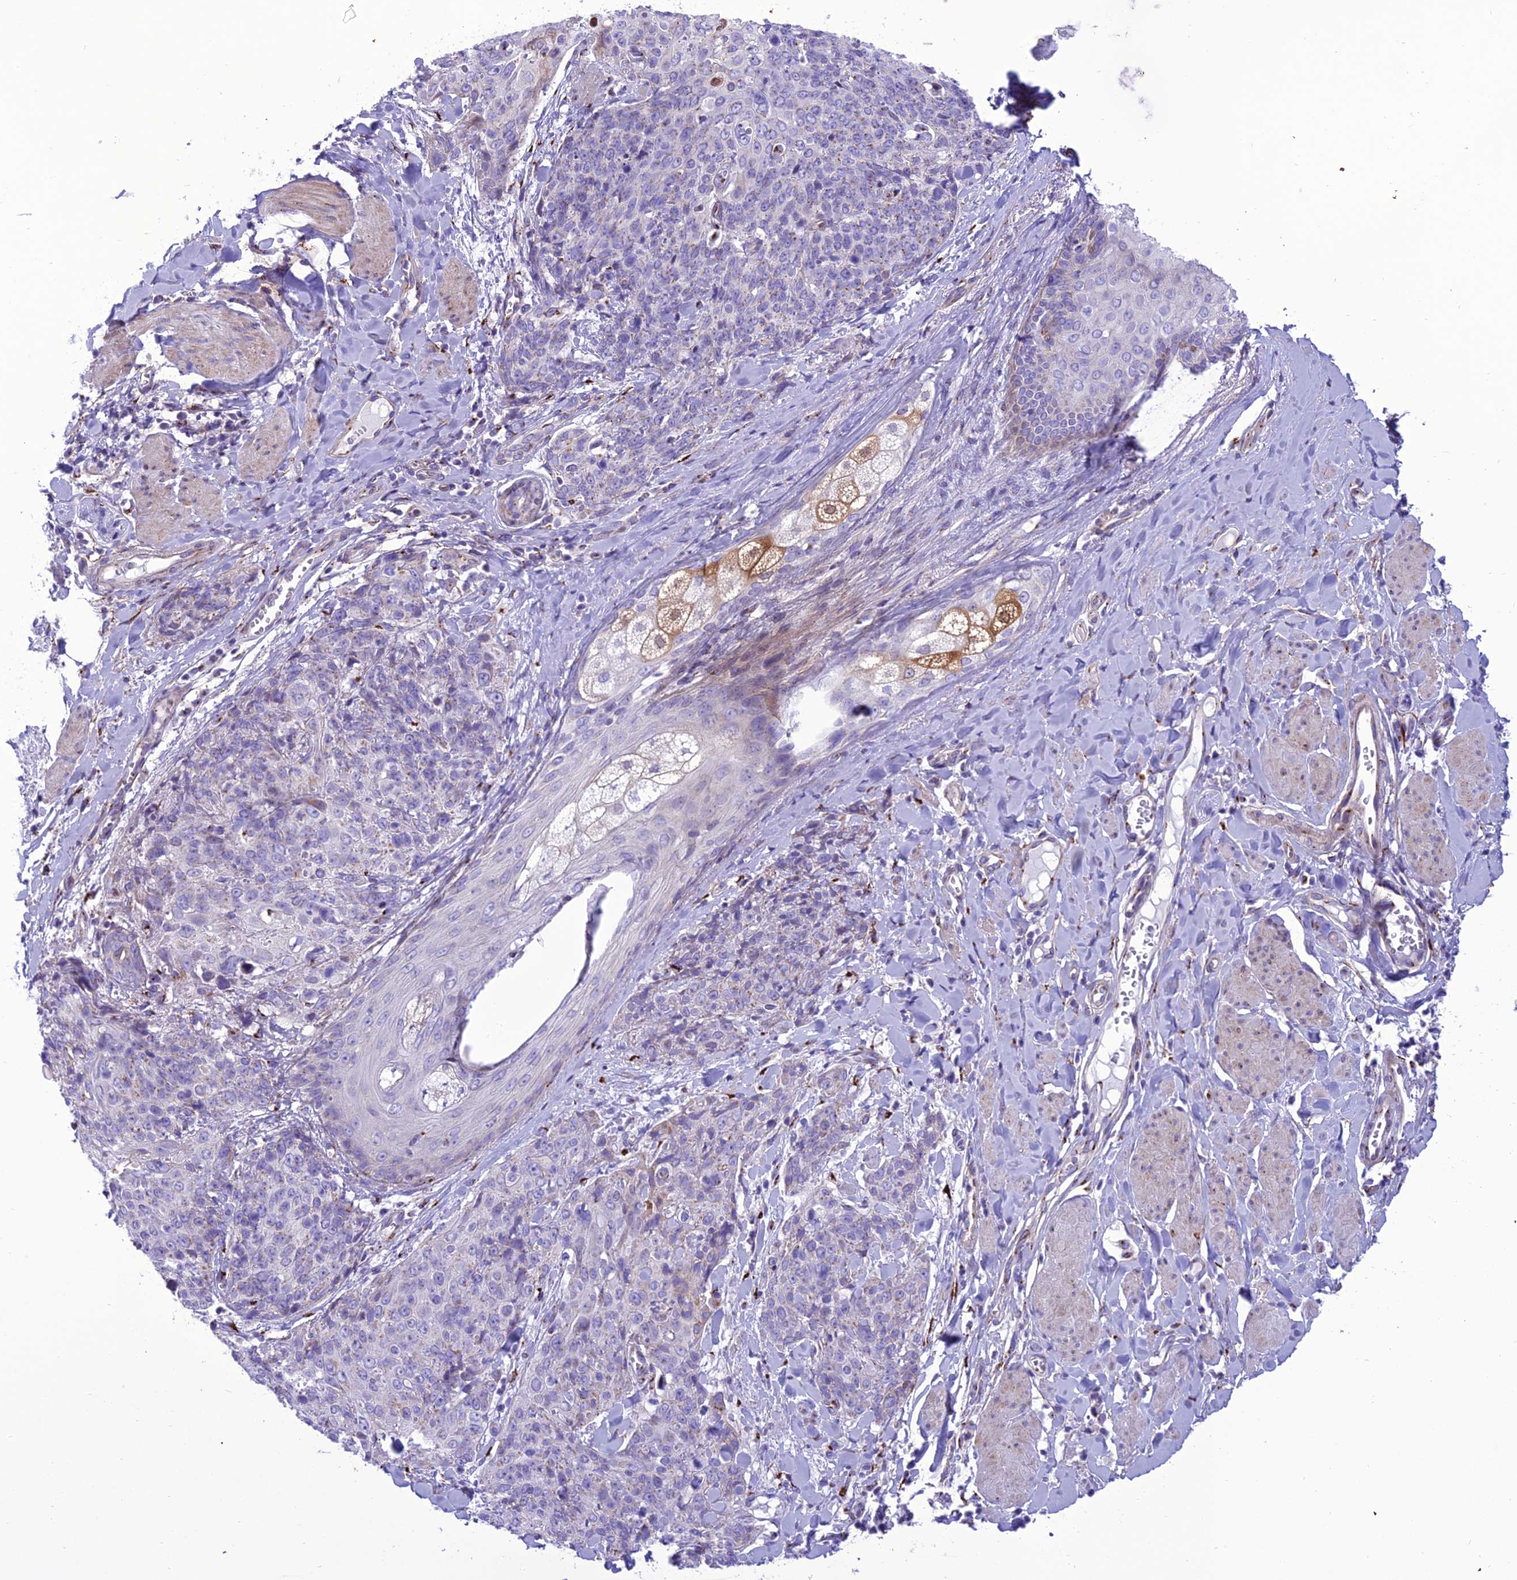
{"staining": {"intensity": "negative", "quantity": "none", "location": "none"}, "tissue": "skin cancer", "cell_type": "Tumor cells", "image_type": "cancer", "snomed": [{"axis": "morphology", "description": "Squamous cell carcinoma, NOS"}, {"axis": "topography", "description": "Skin"}, {"axis": "topography", "description": "Vulva"}], "caption": "Immunohistochemical staining of human squamous cell carcinoma (skin) shows no significant expression in tumor cells. The staining was performed using DAB (3,3'-diaminobenzidine) to visualize the protein expression in brown, while the nuclei were stained in blue with hematoxylin (Magnification: 20x).", "gene": "GOLM2", "patient": {"sex": "female", "age": 85}}